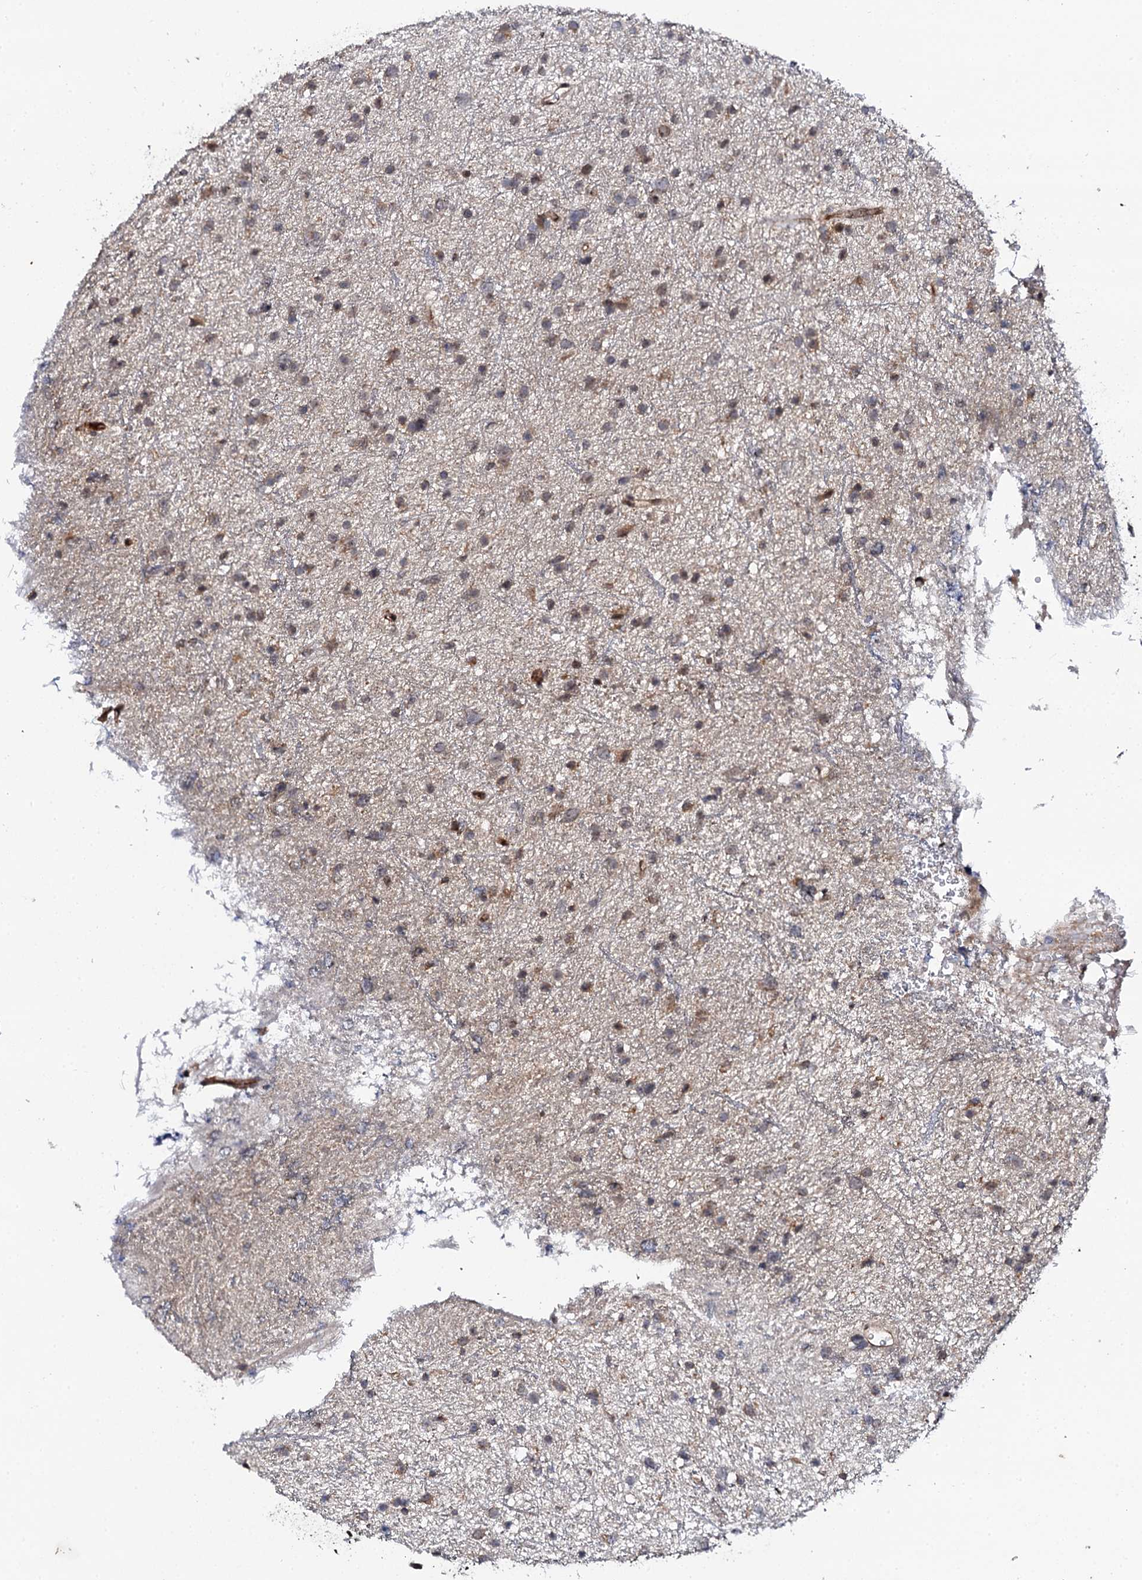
{"staining": {"intensity": "weak", "quantity": "25%-75%", "location": "cytoplasmic/membranous"}, "tissue": "glioma", "cell_type": "Tumor cells", "image_type": "cancer", "snomed": [{"axis": "morphology", "description": "Glioma, malignant, Low grade"}, {"axis": "topography", "description": "Cerebral cortex"}], "caption": "Protein expression analysis of malignant low-grade glioma demonstrates weak cytoplasmic/membranous expression in about 25%-75% of tumor cells. (IHC, brightfield microscopy, high magnification).", "gene": "FAM111A", "patient": {"sex": "female", "age": 39}}